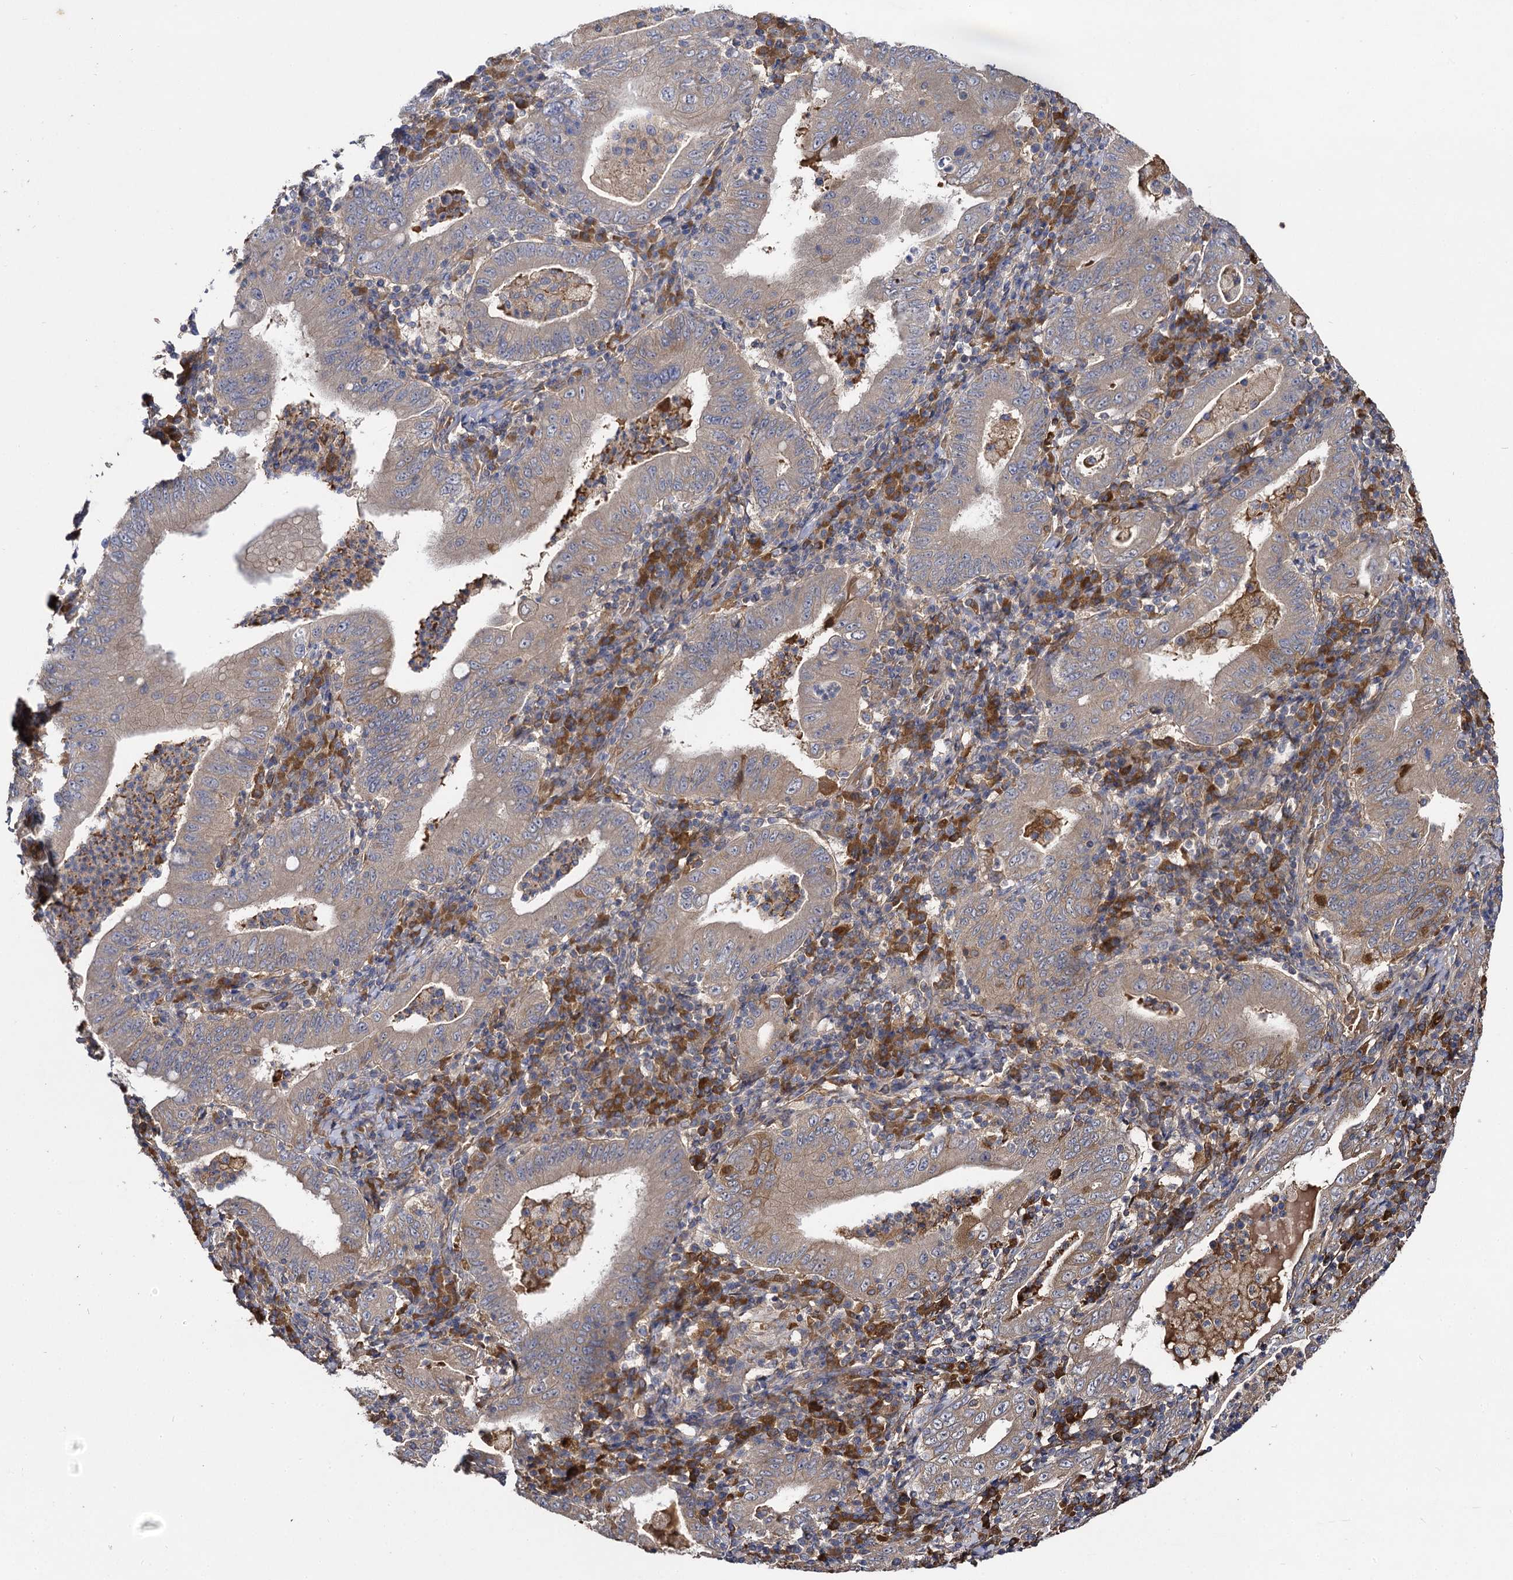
{"staining": {"intensity": "weak", "quantity": "25%-75%", "location": "cytoplasmic/membranous"}, "tissue": "stomach cancer", "cell_type": "Tumor cells", "image_type": "cancer", "snomed": [{"axis": "morphology", "description": "Normal tissue, NOS"}, {"axis": "morphology", "description": "Adenocarcinoma, NOS"}, {"axis": "topography", "description": "Esophagus"}, {"axis": "topography", "description": "Stomach, upper"}, {"axis": "topography", "description": "Peripheral nerve tissue"}], "caption": "The photomicrograph displays immunohistochemical staining of adenocarcinoma (stomach). There is weak cytoplasmic/membranous staining is seen in about 25%-75% of tumor cells. The staining was performed using DAB, with brown indicating positive protein expression. Nuclei are stained blue with hematoxylin.", "gene": "USP50", "patient": {"sex": "male", "age": 62}}